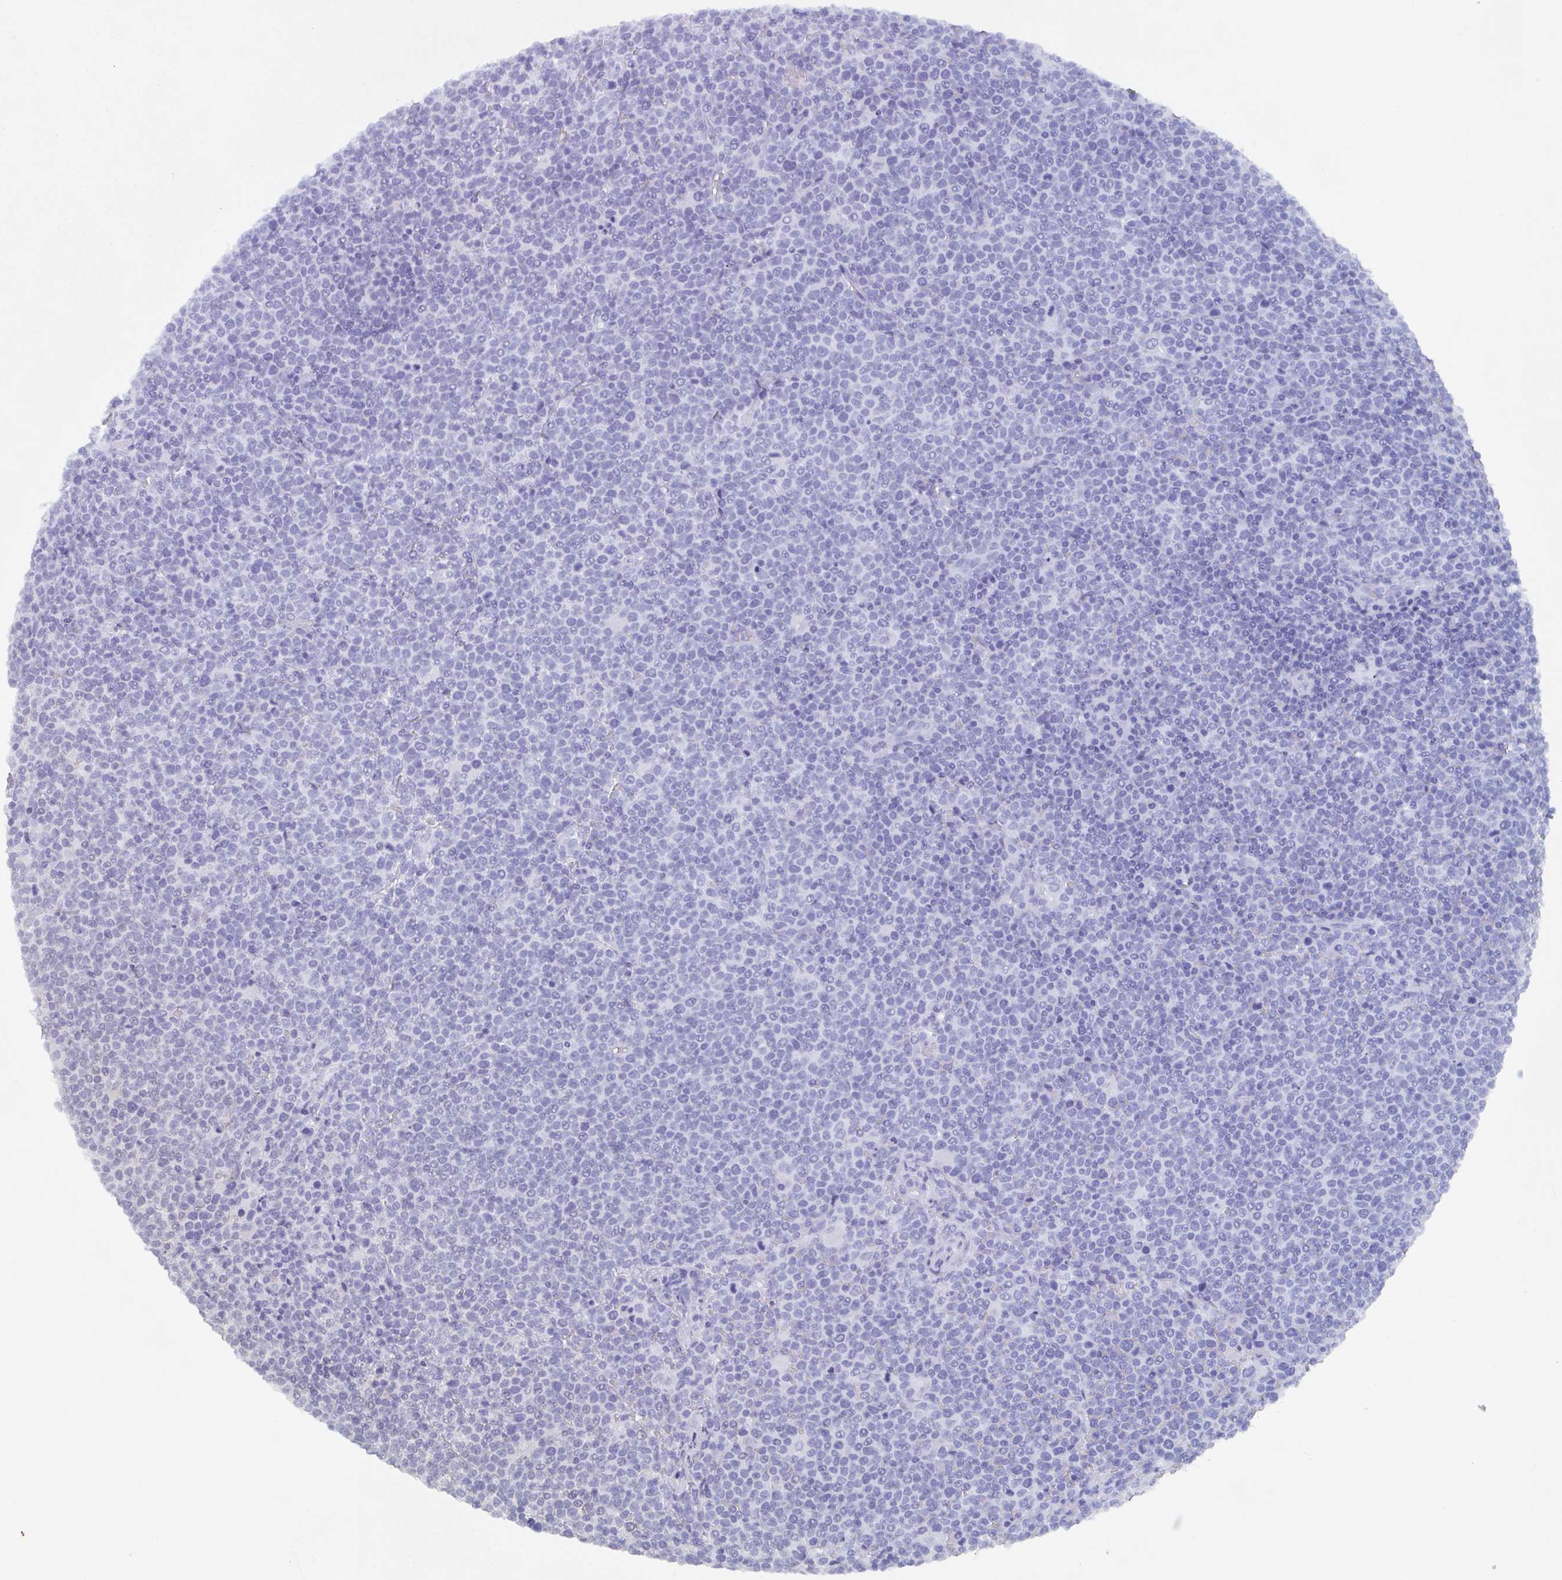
{"staining": {"intensity": "weak", "quantity": "<25%", "location": "nuclear"}, "tissue": "lymphoma", "cell_type": "Tumor cells", "image_type": "cancer", "snomed": [{"axis": "morphology", "description": "Malignant lymphoma, non-Hodgkin's type, High grade"}, {"axis": "topography", "description": "Lymph node"}], "caption": "Immunohistochemistry image of neoplastic tissue: lymphoma stained with DAB (3,3'-diaminobenzidine) reveals no significant protein staining in tumor cells.", "gene": "POU2F3", "patient": {"sex": "male", "age": 61}}